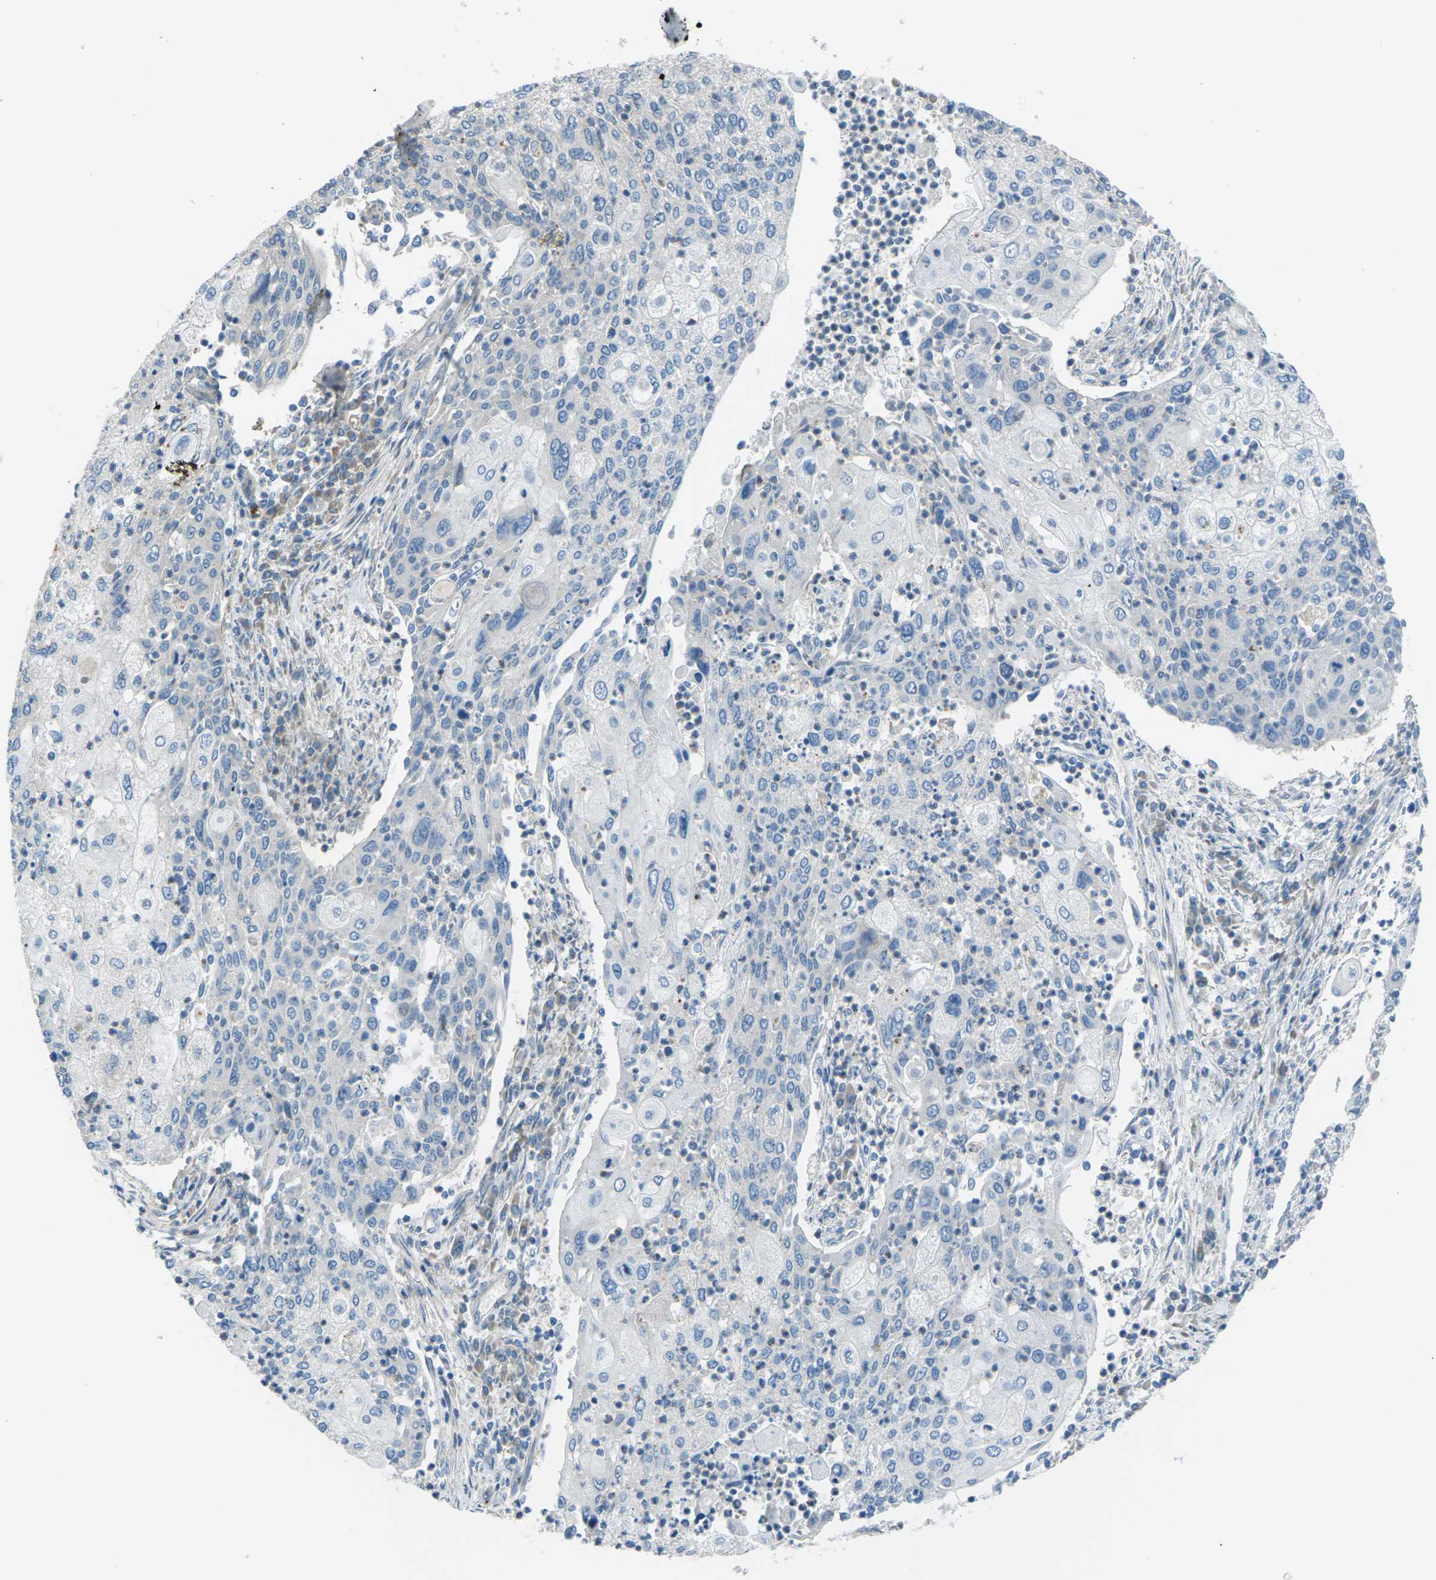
{"staining": {"intensity": "negative", "quantity": "none", "location": "none"}, "tissue": "cervical cancer", "cell_type": "Tumor cells", "image_type": "cancer", "snomed": [{"axis": "morphology", "description": "Squamous cell carcinoma, NOS"}, {"axis": "topography", "description": "Cervix"}], "caption": "The immunohistochemistry photomicrograph has no significant positivity in tumor cells of cervical squamous cell carcinoma tissue.", "gene": "EDNRA", "patient": {"sex": "female", "age": 40}}